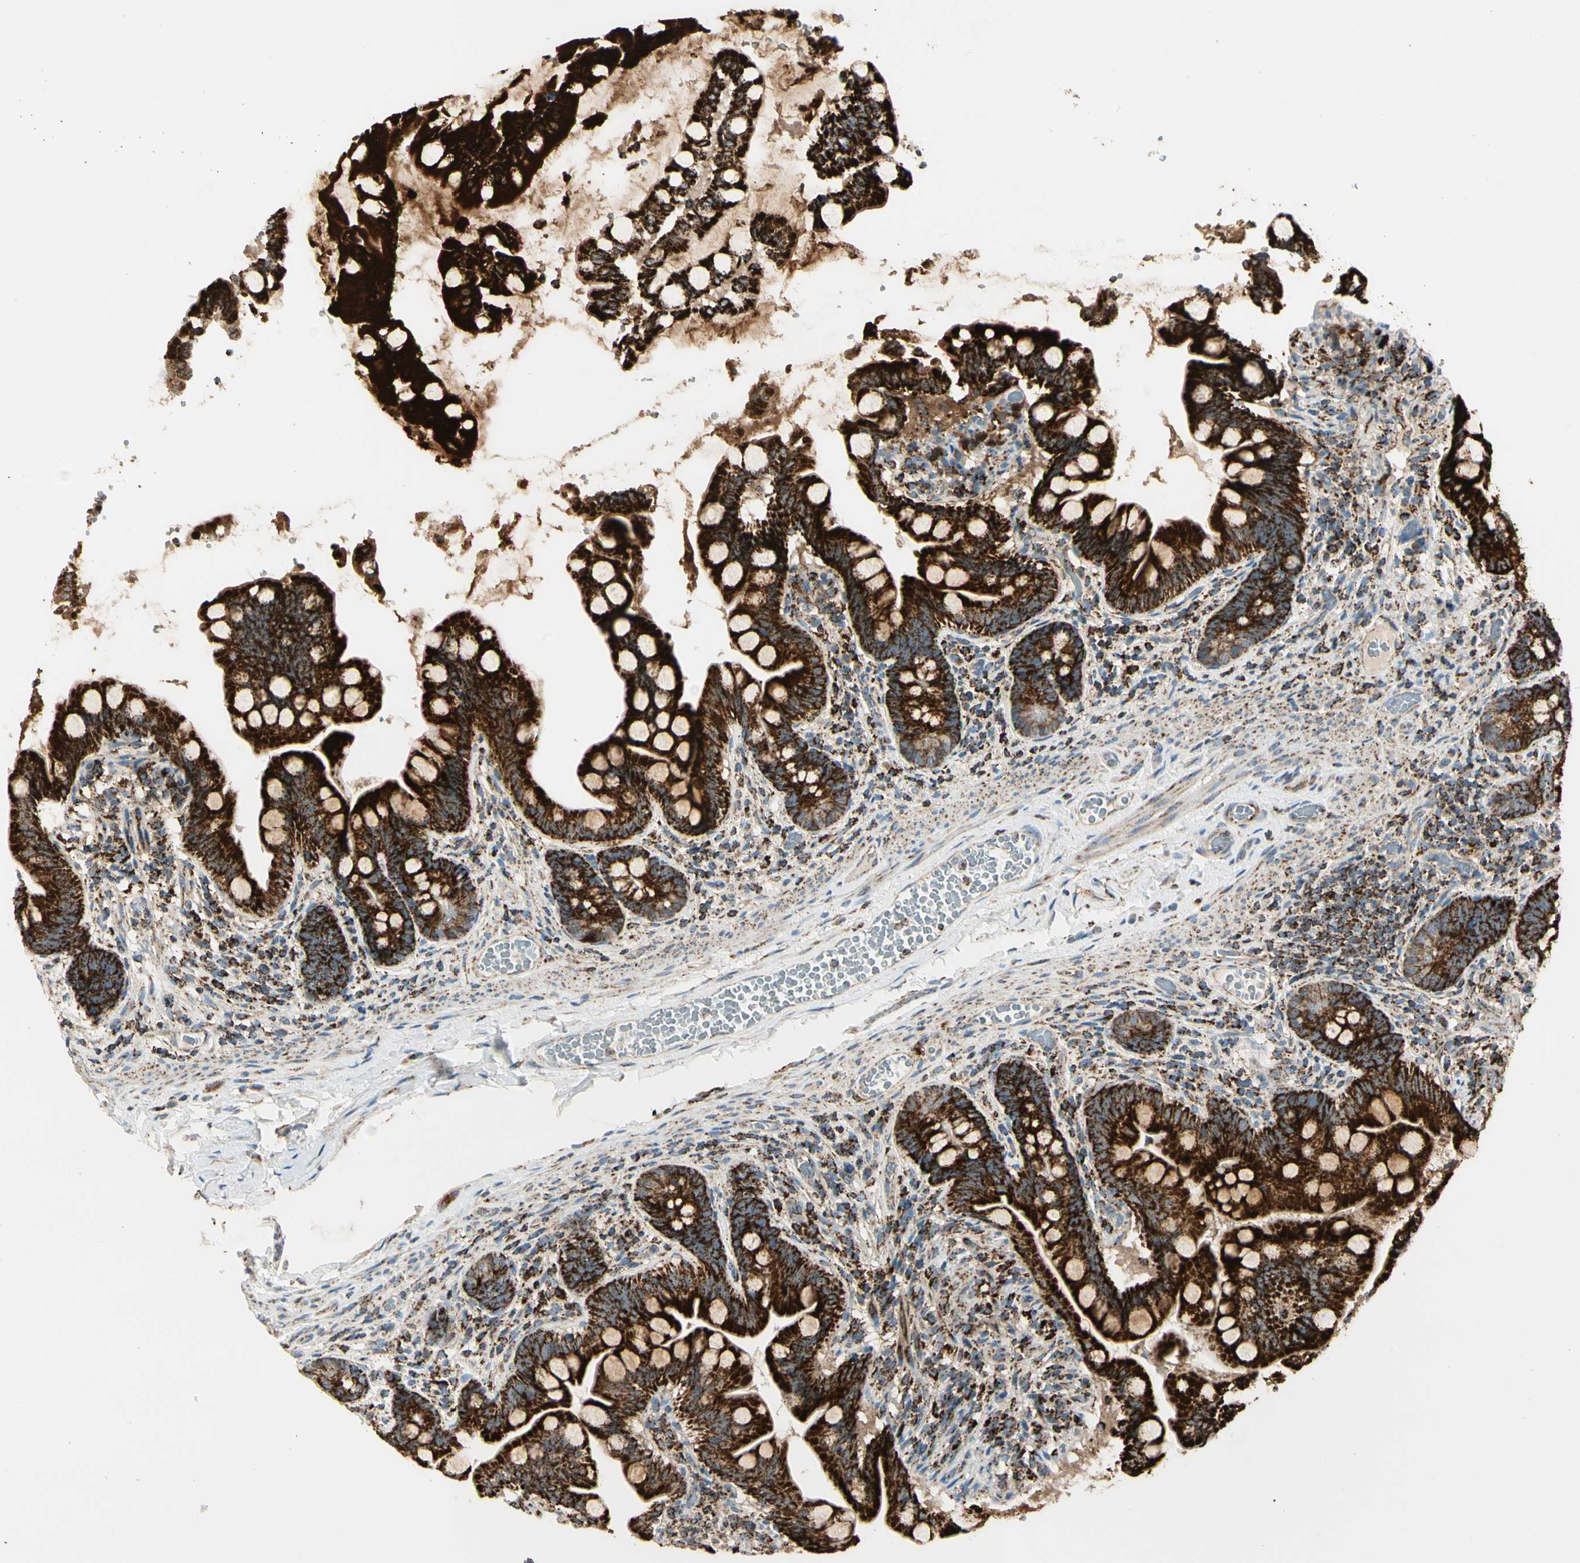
{"staining": {"intensity": "strong", "quantity": ">75%", "location": "cytoplasmic/membranous"}, "tissue": "small intestine", "cell_type": "Glandular cells", "image_type": "normal", "snomed": [{"axis": "morphology", "description": "Normal tissue, NOS"}, {"axis": "topography", "description": "Small intestine"}], "caption": "Protein staining by immunohistochemistry exhibits strong cytoplasmic/membranous staining in approximately >75% of glandular cells in normal small intestine.", "gene": "ME2", "patient": {"sex": "female", "age": 56}}